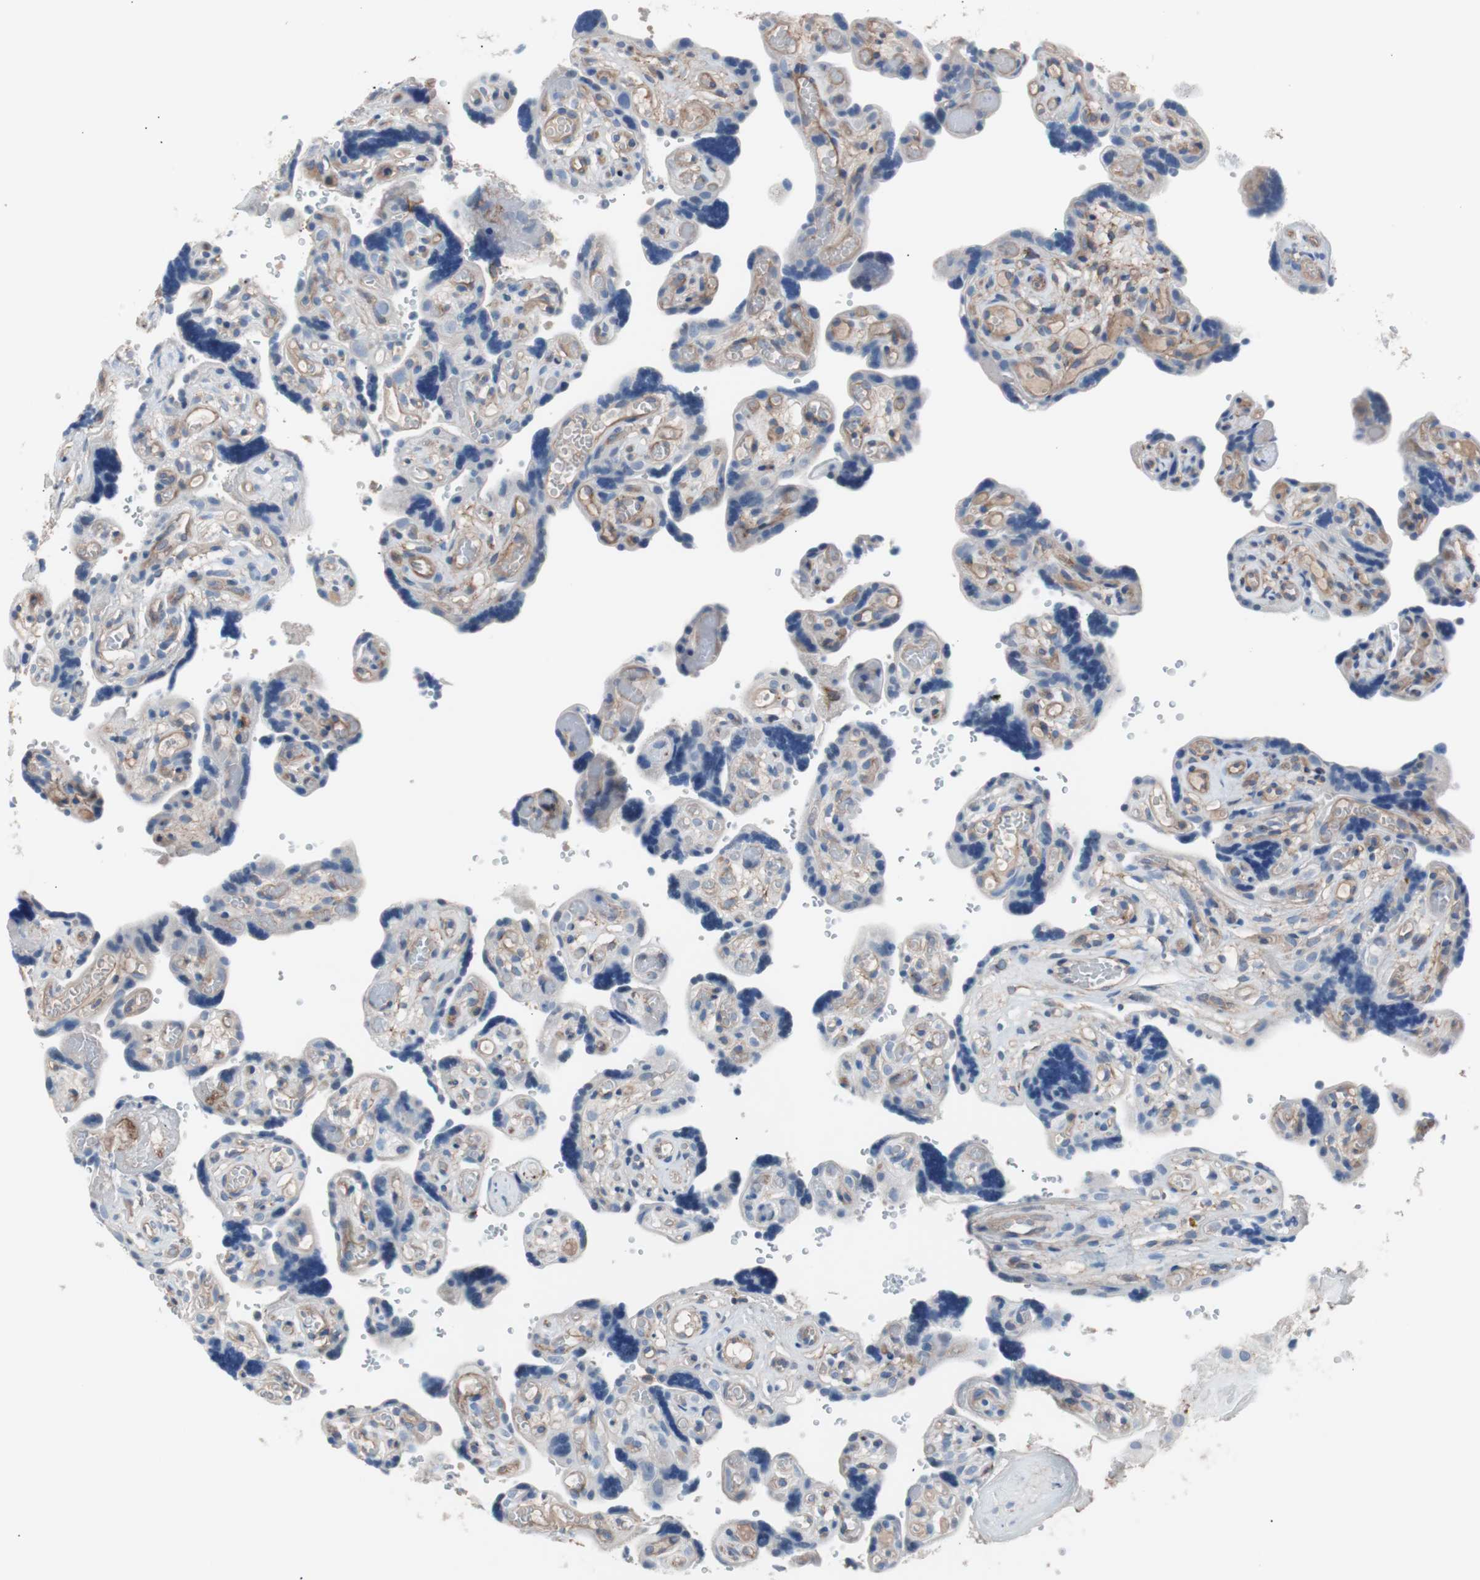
{"staining": {"intensity": "negative", "quantity": "none", "location": "none"}, "tissue": "placenta", "cell_type": "Trophoblastic cells", "image_type": "normal", "snomed": [{"axis": "morphology", "description": "Normal tissue, NOS"}, {"axis": "topography", "description": "Placenta"}], "caption": "Trophoblastic cells are negative for brown protein staining in benign placenta. (Immunohistochemistry, brightfield microscopy, high magnification).", "gene": "CD81", "patient": {"sex": "female", "age": 30}}